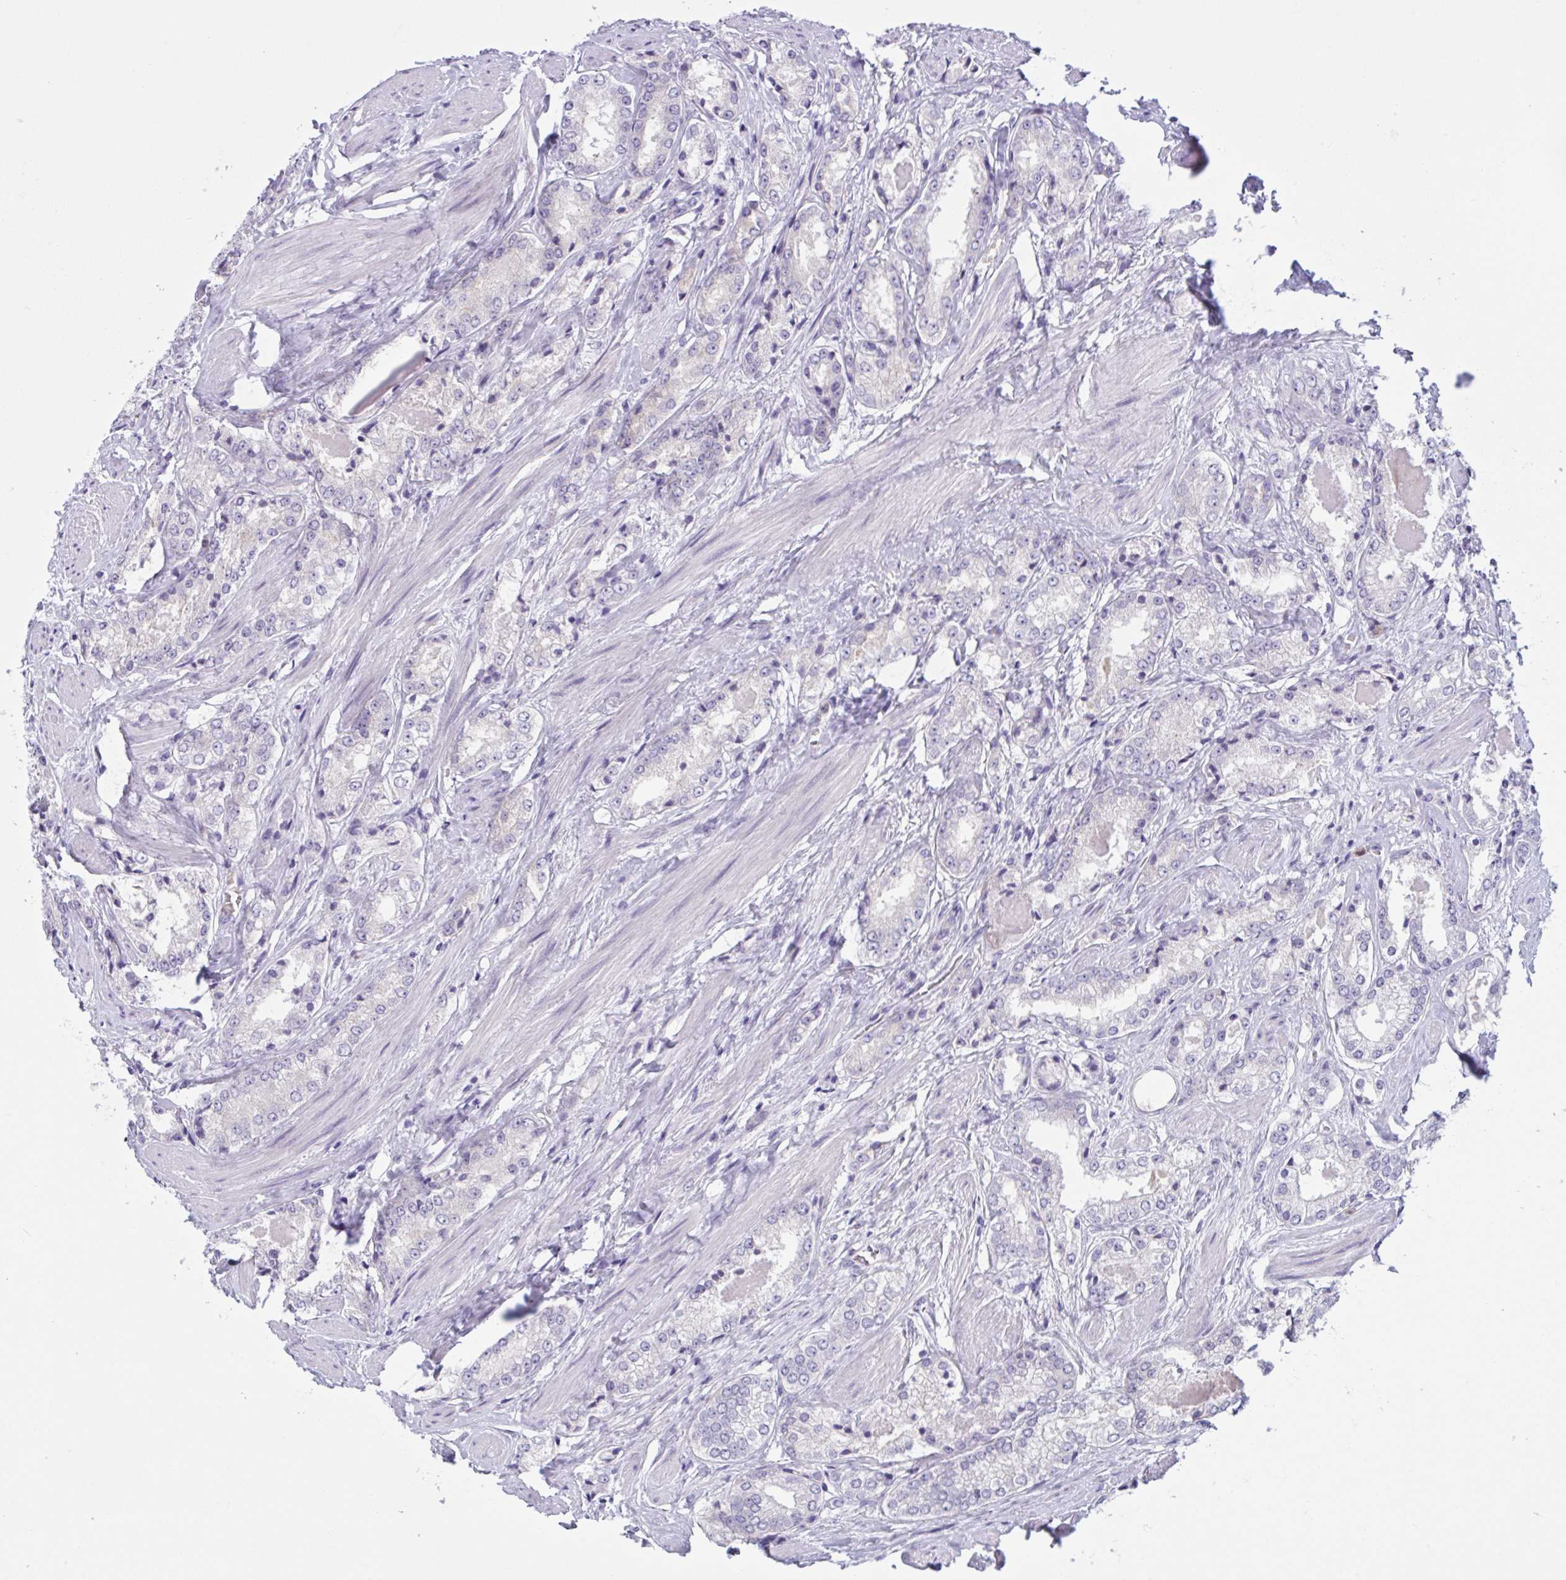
{"staining": {"intensity": "negative", "quantity": "none", "location": "none"}, "tissue": "prostate cancer", "cell_type": "Tumor cells", "image_type": "cancer", "snomed": [{"axis": "morphology", "description": "Adenocarcinoma, NOS"}, {"axis": "morphology", "description": "Adenocarcinoma, Low grade"}, {"axis": "topography", "description": "Prostate"}], "caption": "Photomicrograph shows no protein staining in tumor cells of prostate cancer (adenocarcinoma (low-grade)) tissue.", "gene": "WNT9B", "patient": {"sex": "male", "age": 68}}